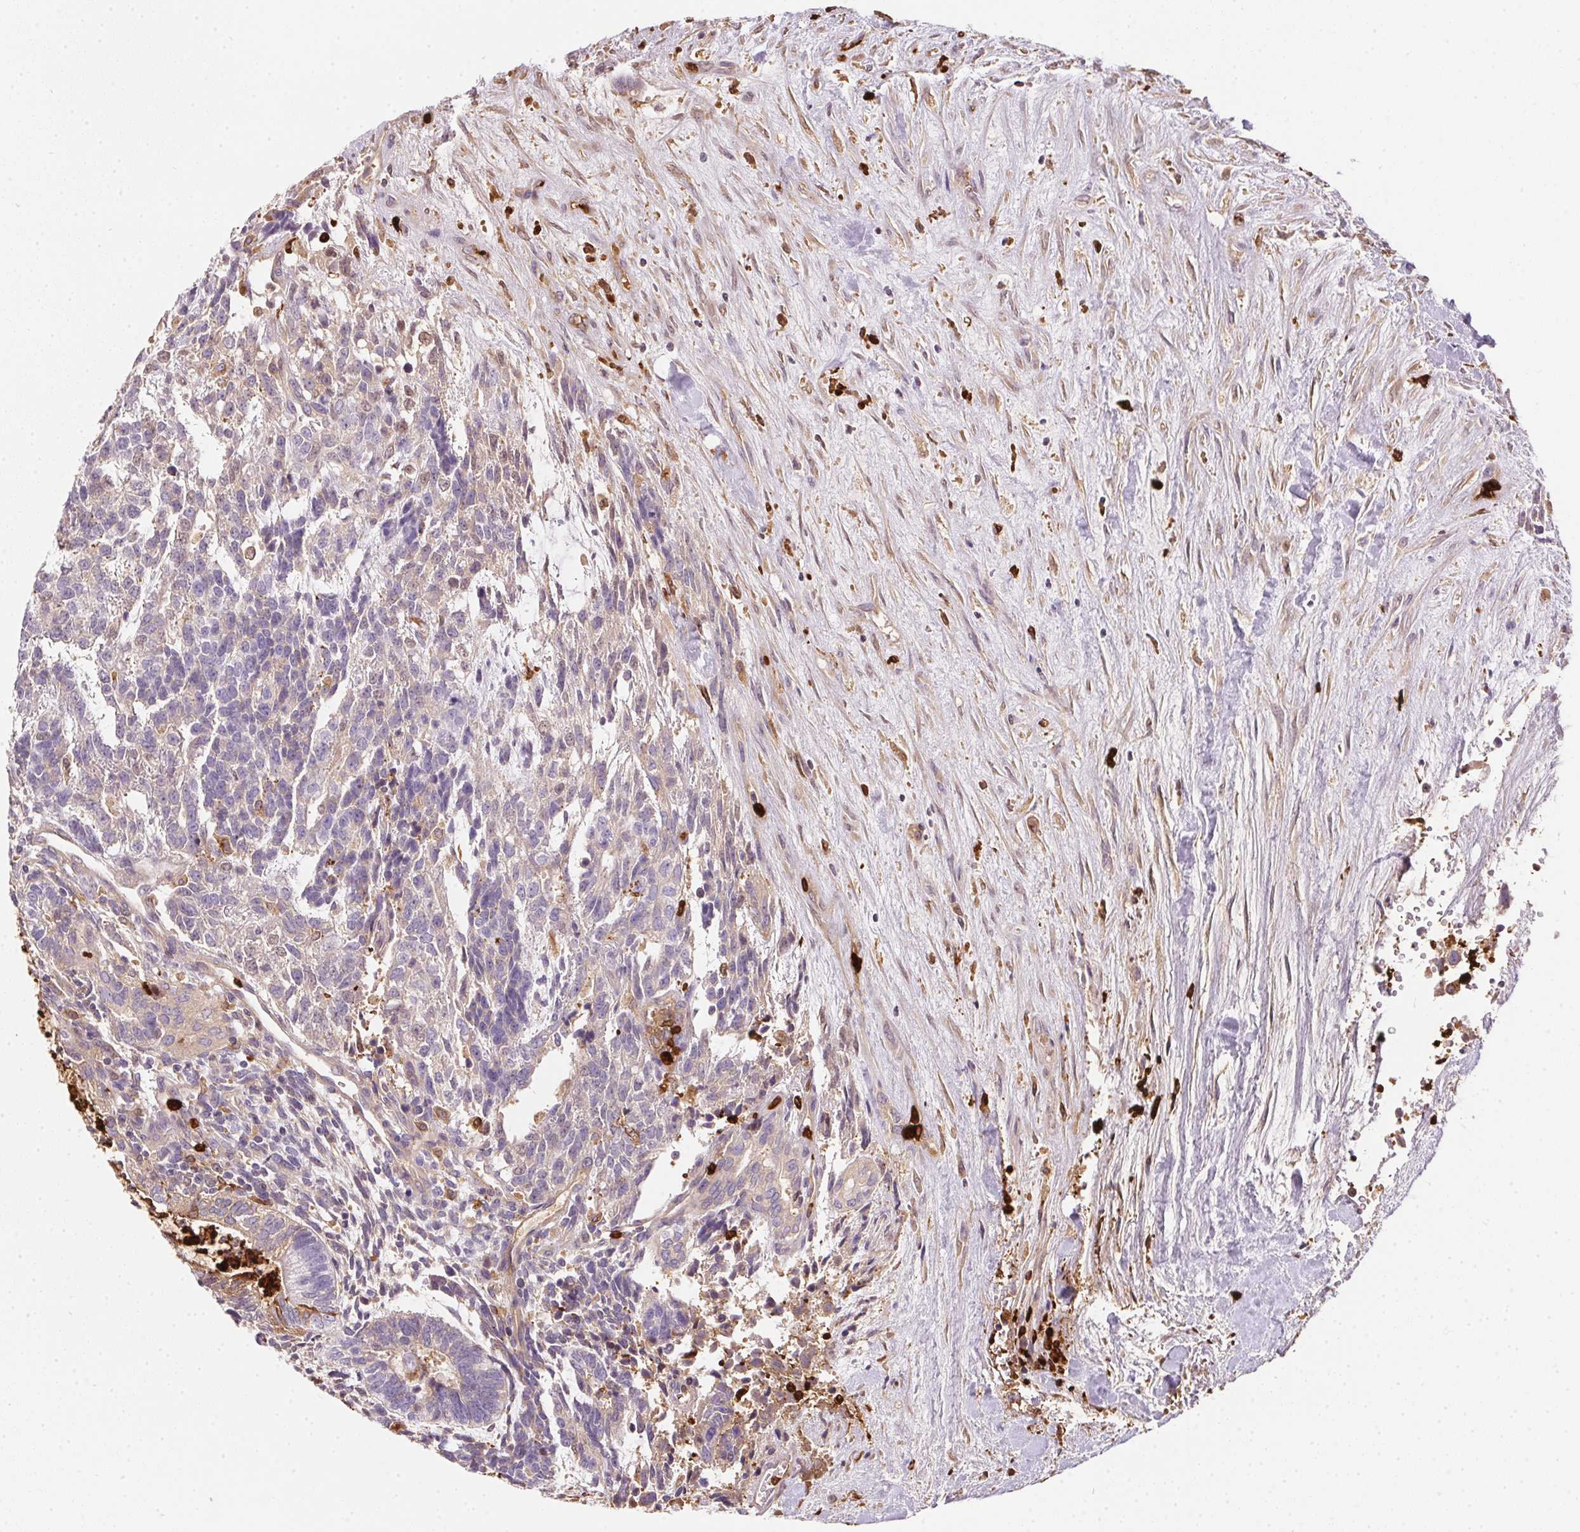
{"staining": {"intensity": "negative", "quantity": "none", "location": "none"}, "tissue": "testis cancer", "cell_type": "Tumor cells", "image_type": "cancer", "snomed": [{"axis": "morphology", "description": "Carcinoma, Embryonal, NOS"}, {"axis": "topography", "description": "Testis"}], "caption": "This is a image of IHC staining of testis embryonal carcinoma, which shows no positivity in tumor cells.", "gene": "ORM1", "patient": {"sex": "male", "age": 23}}